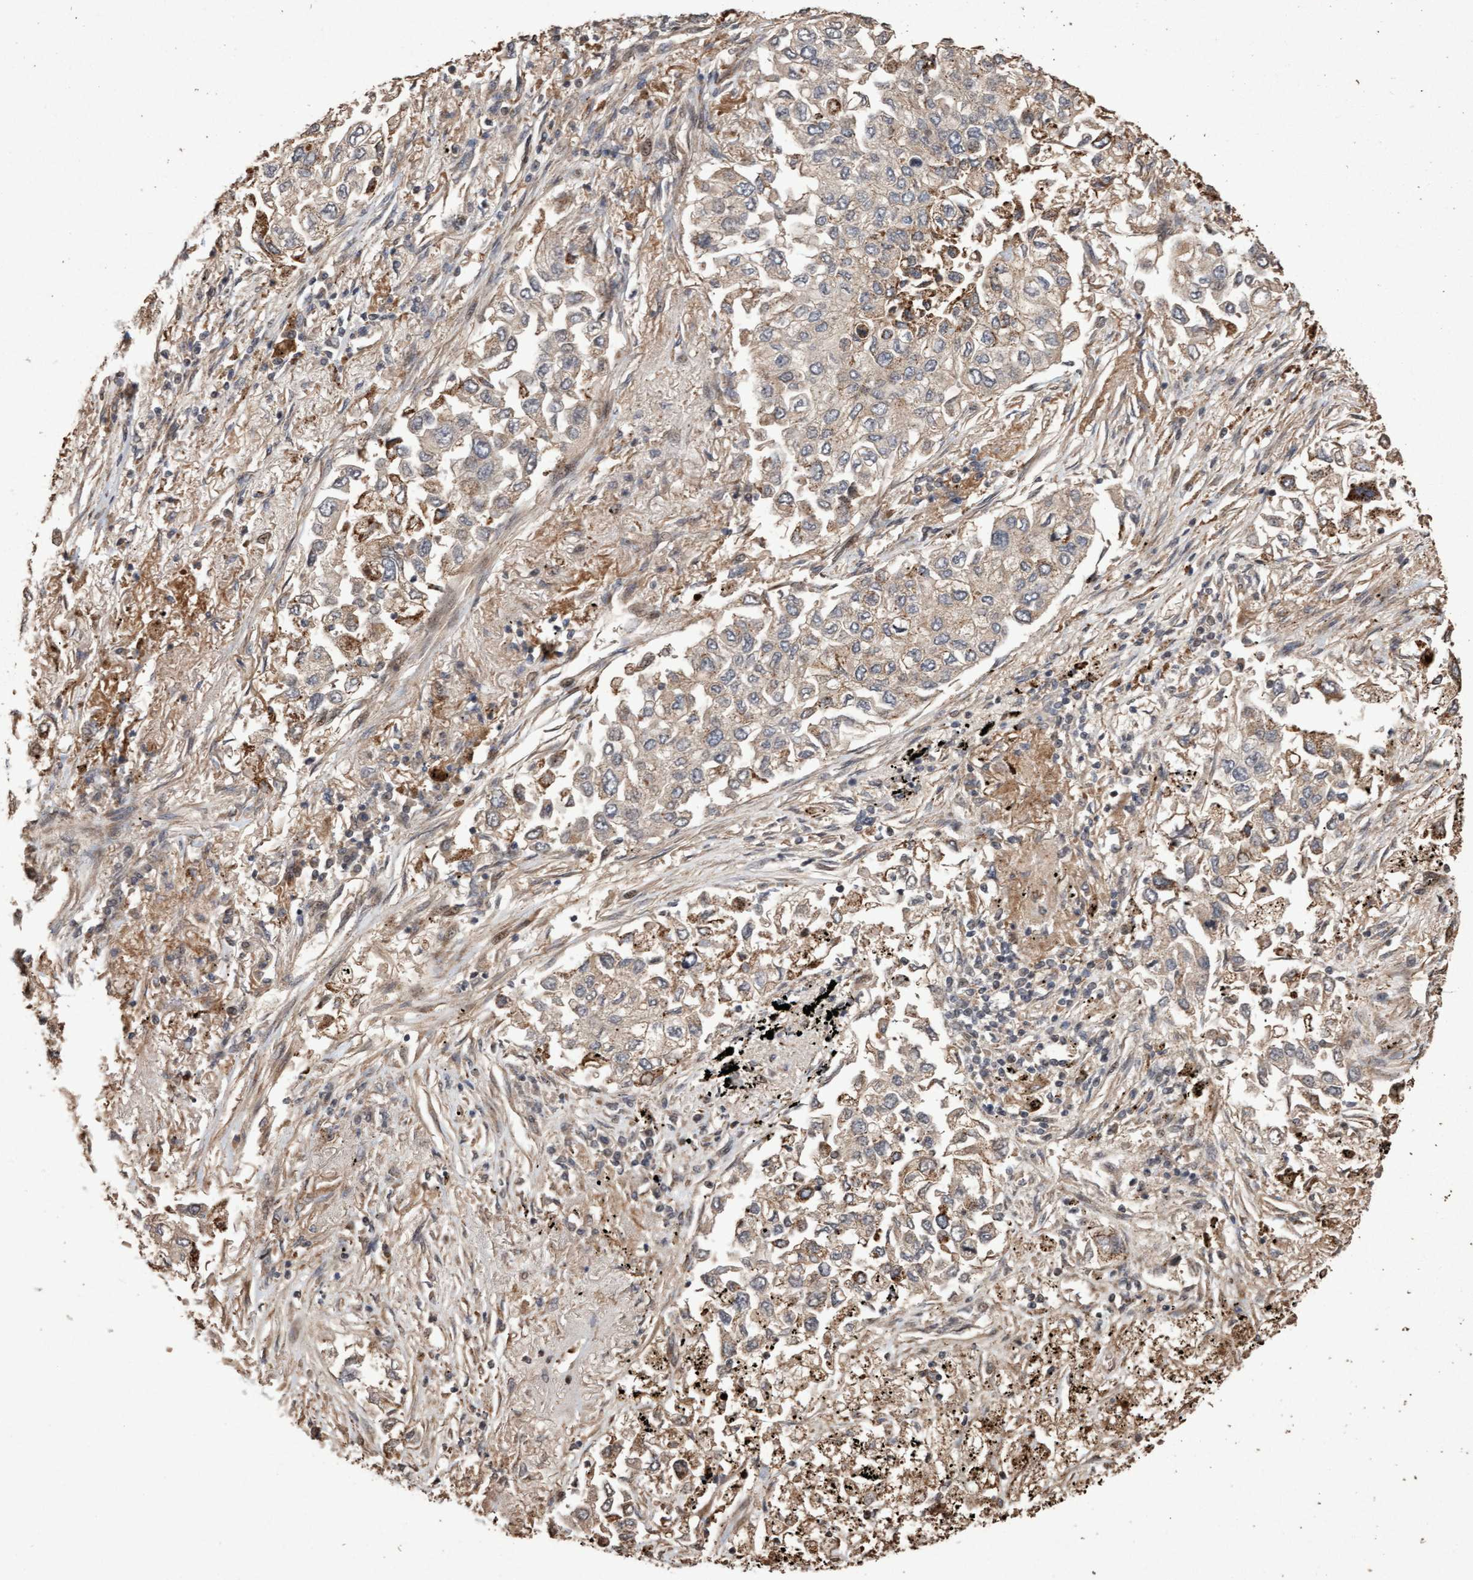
{"staining": {"intensity": "weak", "quantity": ">75%", "location": "cytoplasmic/membranous"}, "tissue": "lung cancer", "cell_type": "Tumor cells", "image_type": "cancer", "snomed": [{"axis": "morphology", "description": "Inflammation, NOS"}, {"axis": "morphology", "description": "Adenocarcinoma, NOS"}, {"axis": "topography", "description": "Lung"}], "caption": "This photomicrograph shows immunohistochemistry staining of lung cancer (adenocarcinoma), with low weak cytoplasmic/membranous staining in about >75% of tumor cells.", "gene": "OSBP2", "patient": {"sex": "male", "age": 63}}